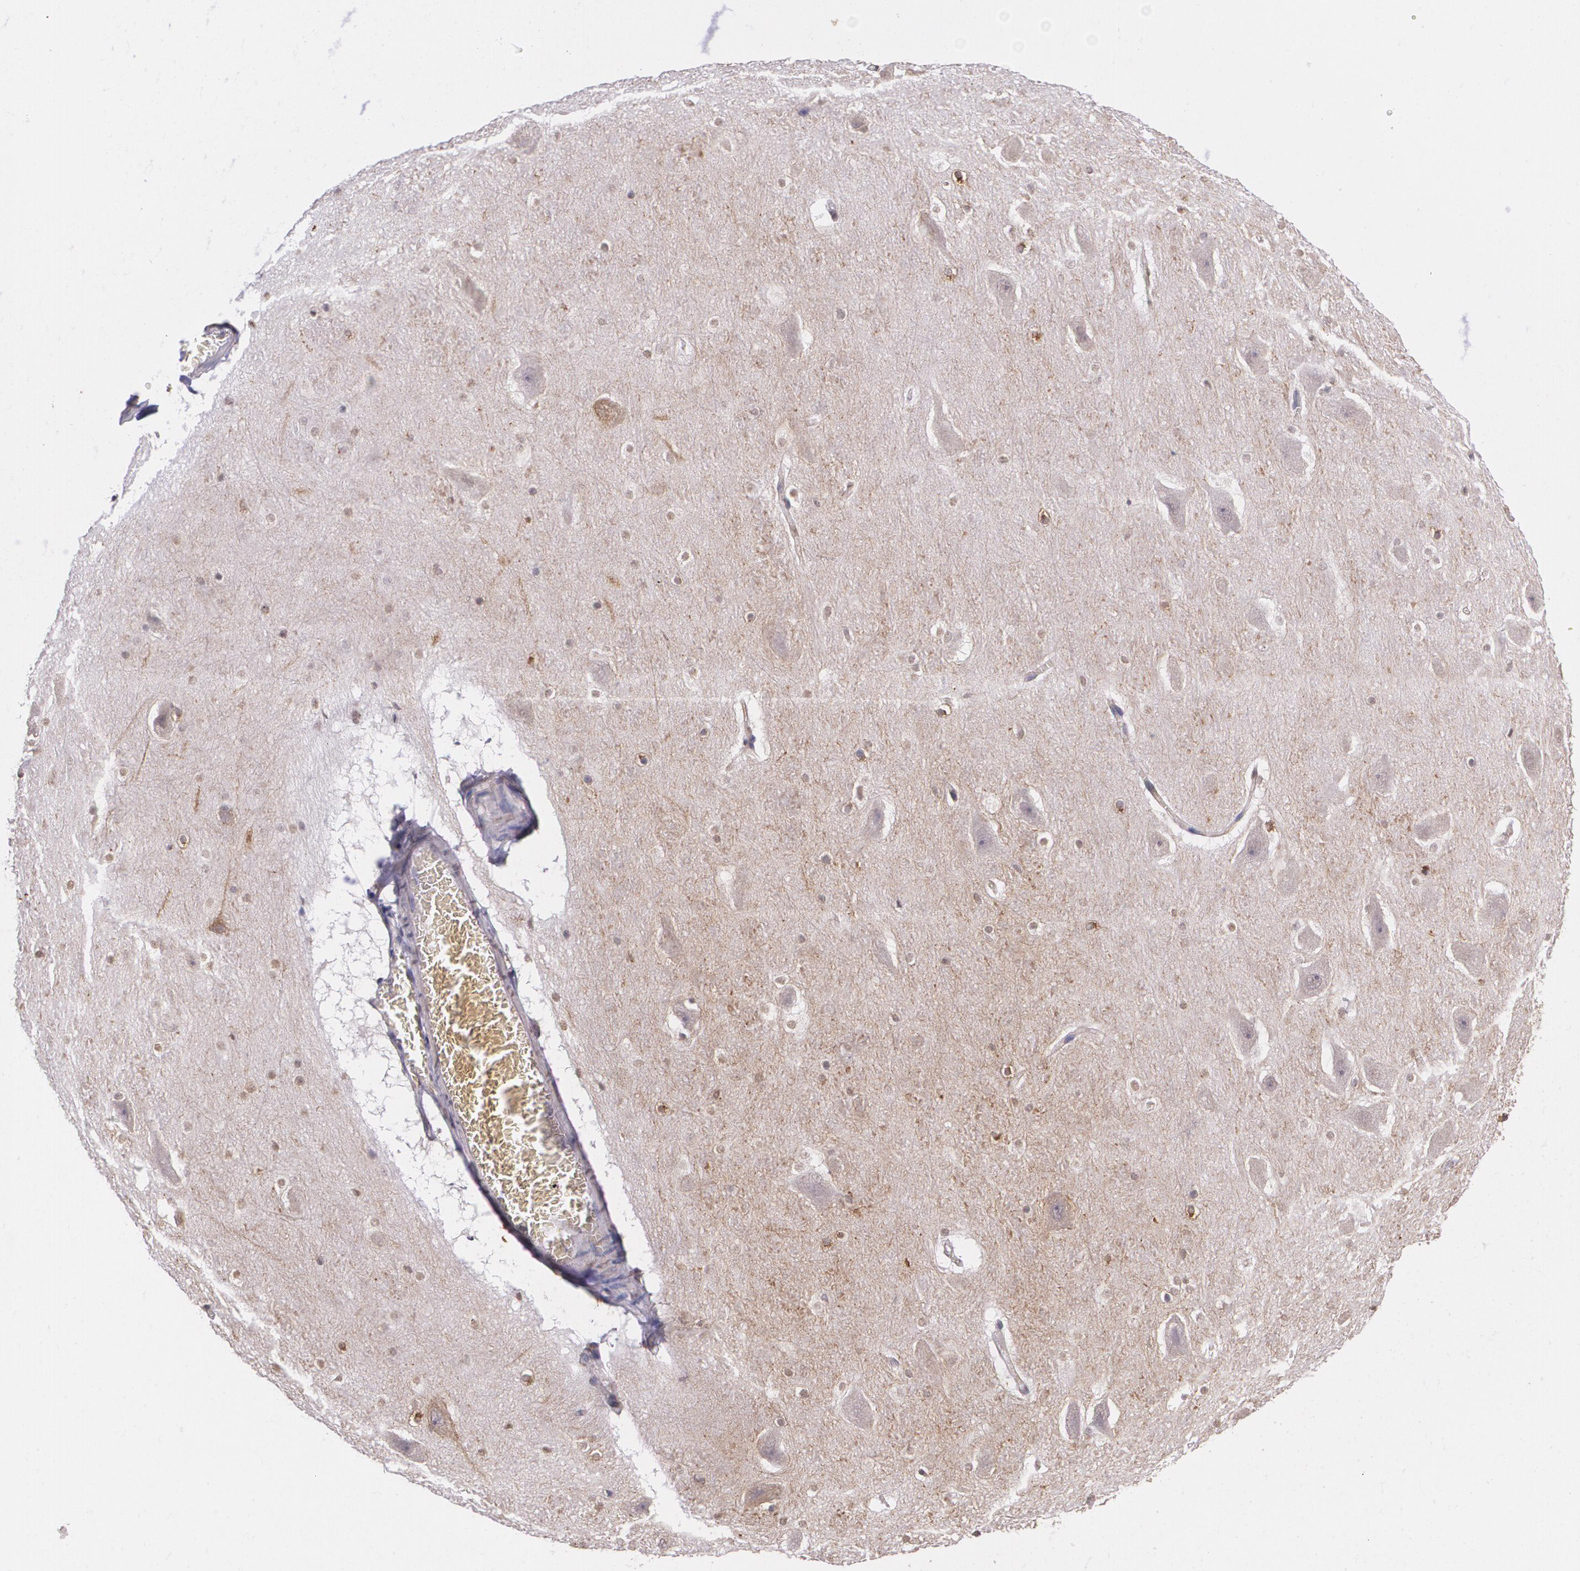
{"staining": {"intensity": "negative", "quantity": "none", "location": "none"}, "tissue": "hippocampus", "cell_type": "Glial cells", "image_type": "normal", "snomed": [{"axis": "morphology", "description": "Normal tissue, NOS"}, {"axis": "topography", "description": "Hippocampus"}], "caption": "Immunohistochemical staining of unremarkable human hippocampus reveals no significant positivity in glial cells.", "gene": "RTN1", "patient": {"sex": "male", "age": 45}}